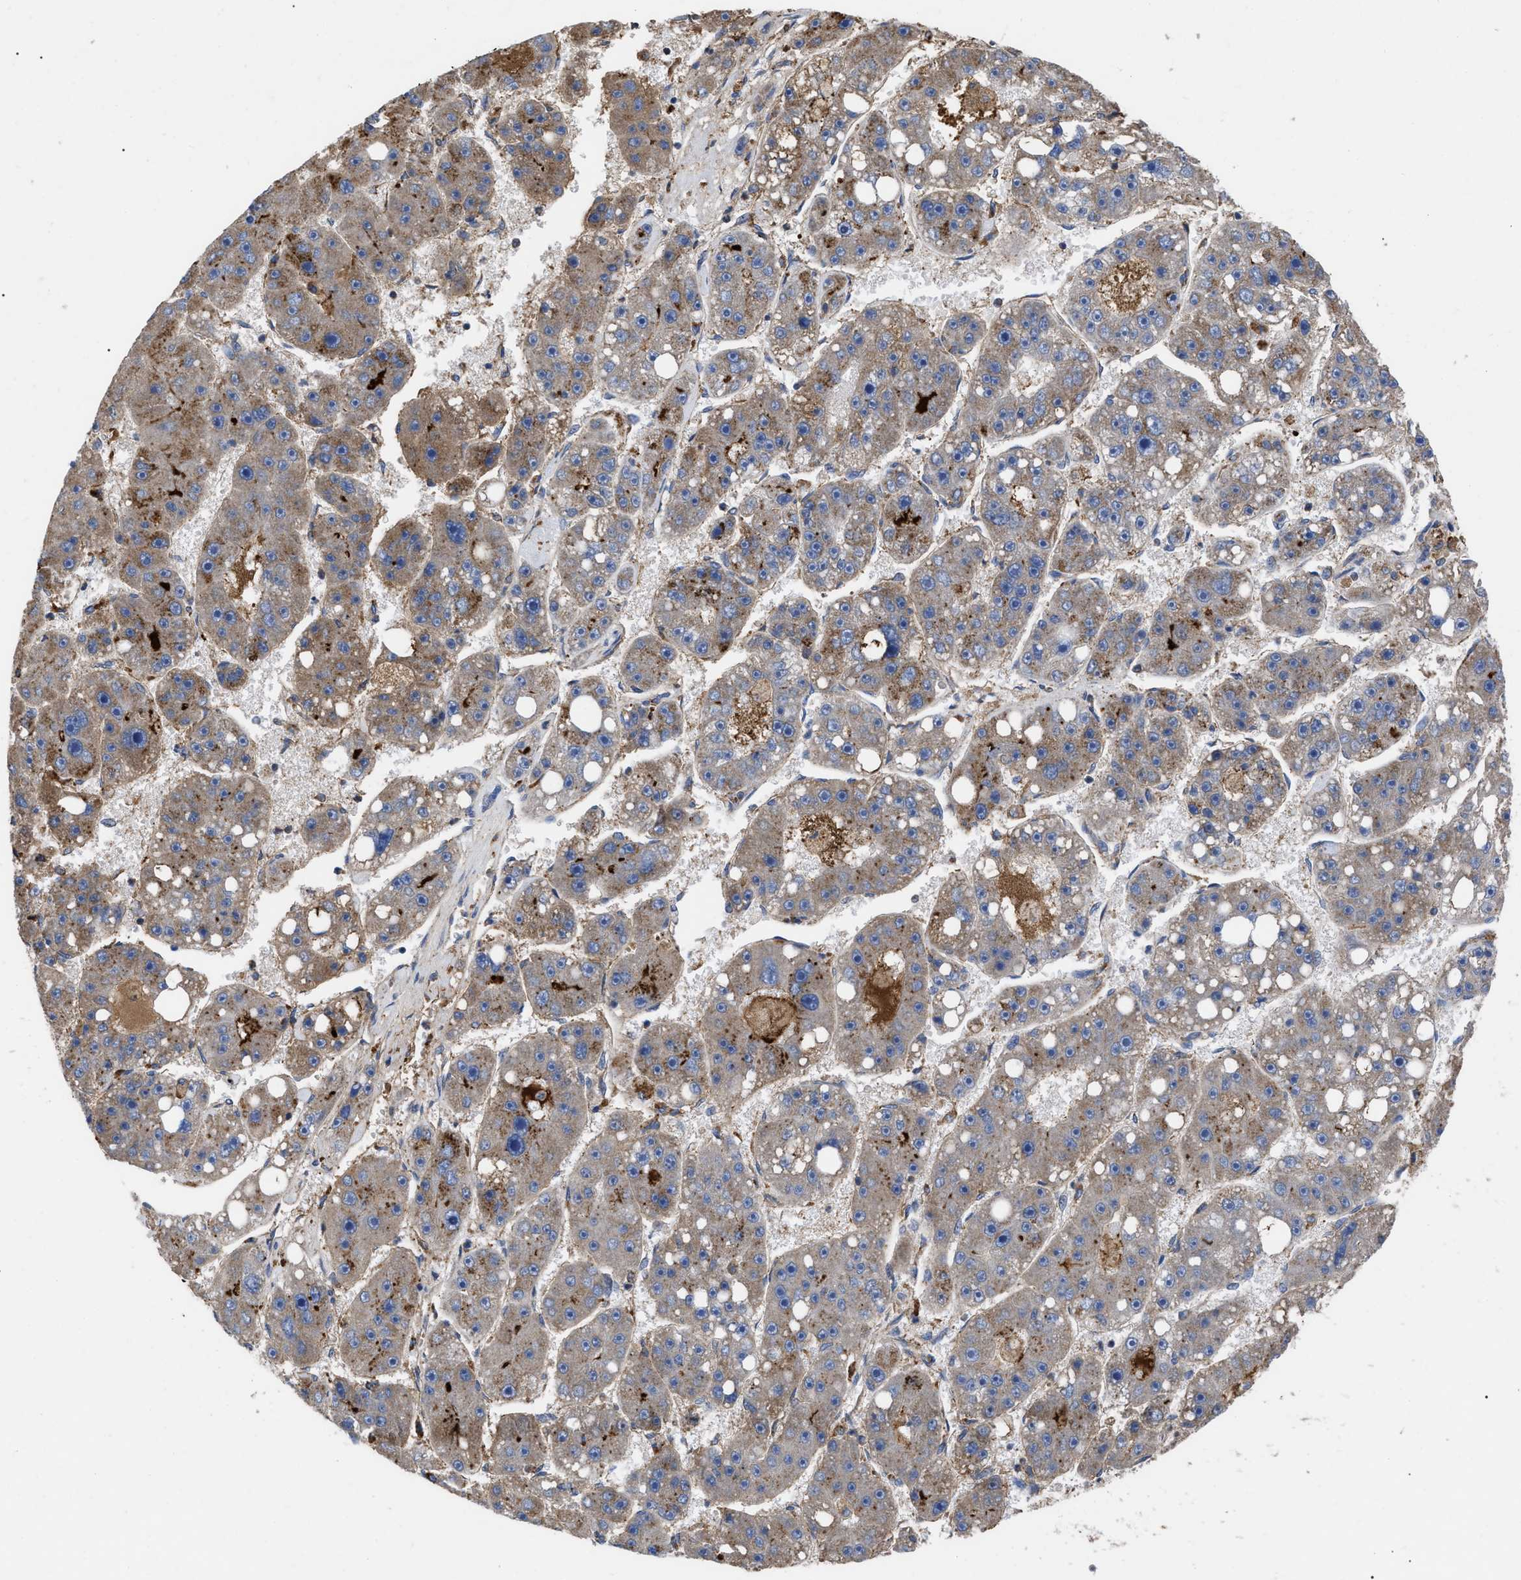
{"staining": {"intensity": "moderate", "quantity": ">75%", "location": "cytoplasmic/membranous"}, "tissue": "liver cancer", "cell_type": "Tumor cells", "image_type": "cancer", "snomed": [{"axis": "morphology", "description": "Carcinoma, Hepatocellular, NOS"}, {"axis": "topography", "description": "Liver"}], "caption": "Liver cancer (hepatocellular carcinoma) was stained to show a protein in brown. There is medium levels of moderate cytoplasmic/membranous expression in approximately >75% of tumor cells.", "gene": "FAM171A2", "patient": {"sex": "female", "age": 61}}